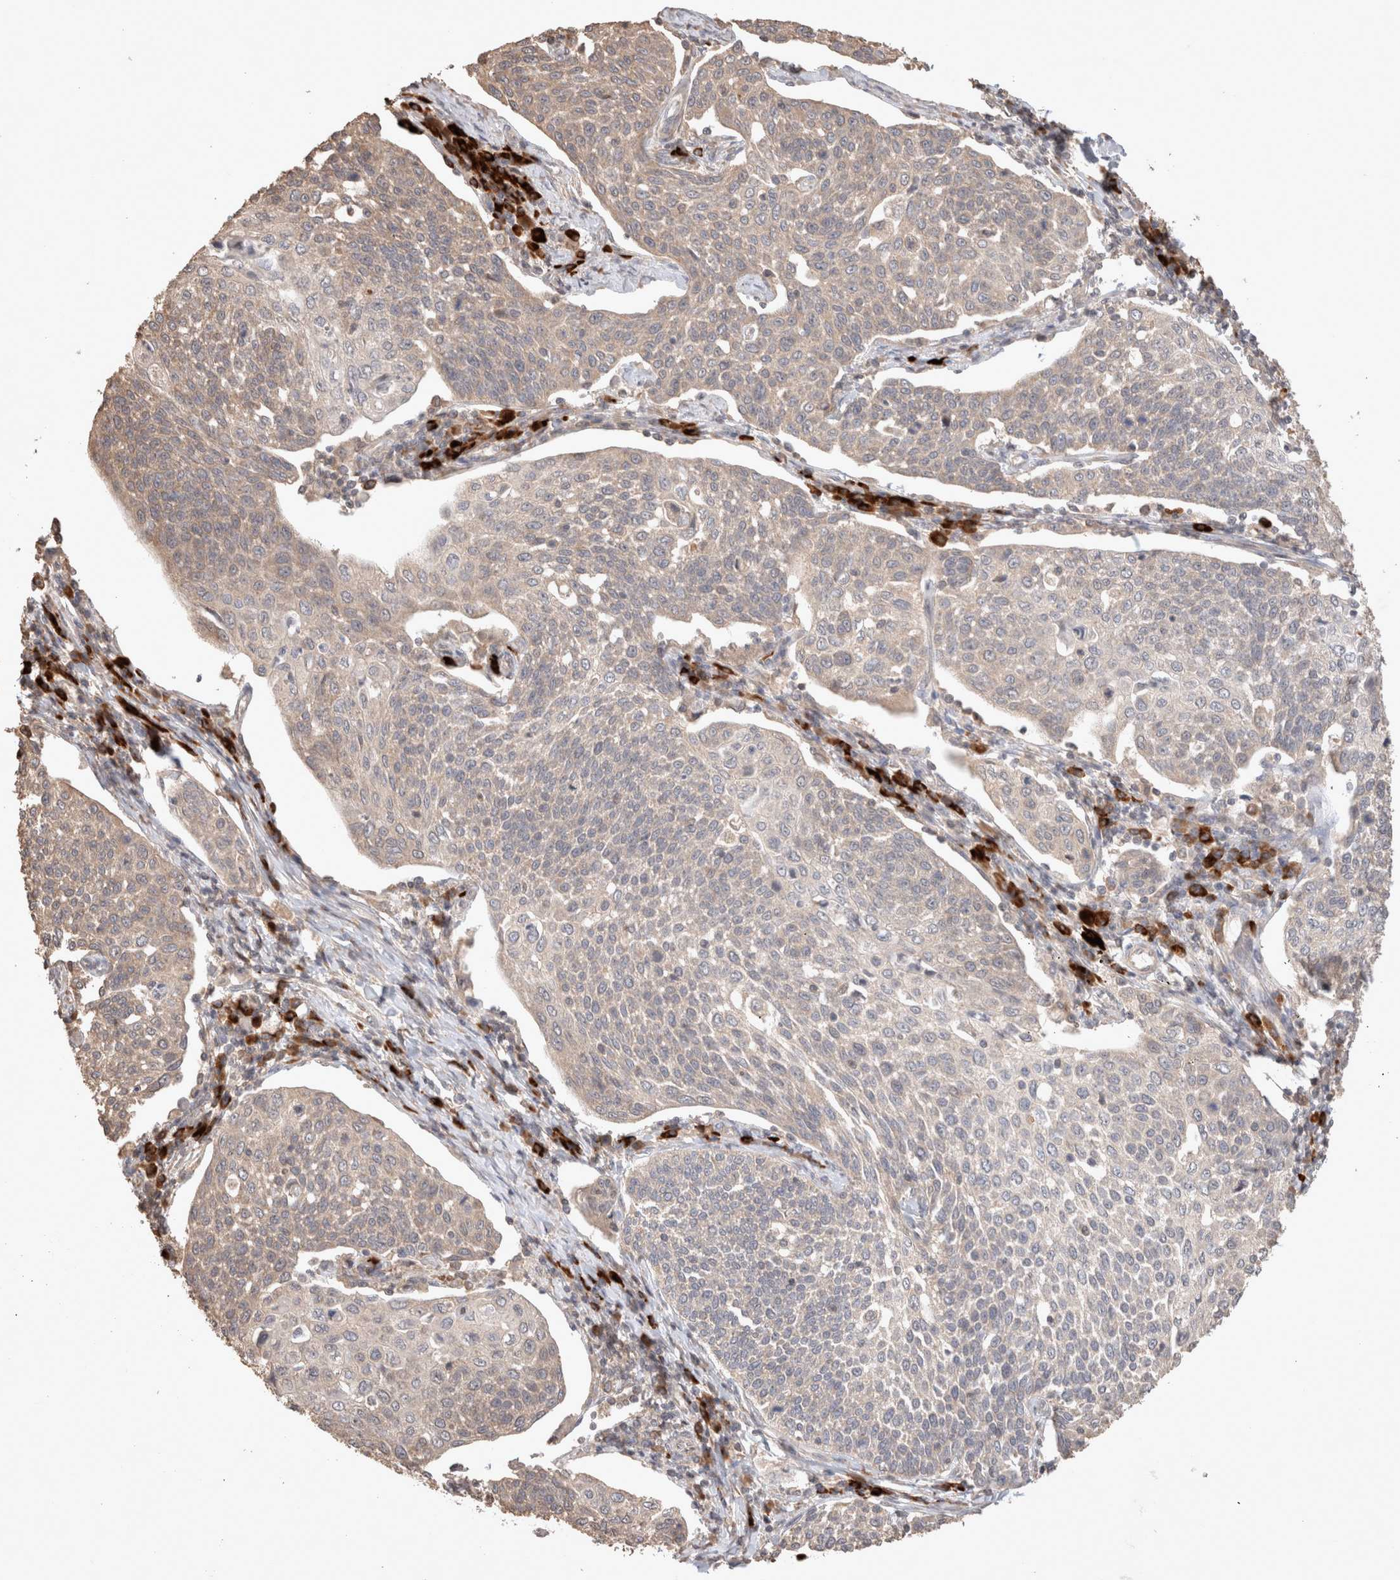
{"staining": {"intensity": "weak", "quantity": "<25%", "location": "cytoplasmic/membranous"}, "tissue": "cervical cancer", "cell_type": "Tumor cells", "image_type": "cancer", "snomed": [{"axis": "morphology", "description": "Squamous cell carcinoma, NOS"}, {"axis": "topography", "description": "Cervix"}], "caption": "This is an immunohistochemistry (IHC) photomicrograph of human cervical cancer. There is no expression in tumor cells.", "gene": "HROB", "patient": {"sex": "female", "age": 34}}